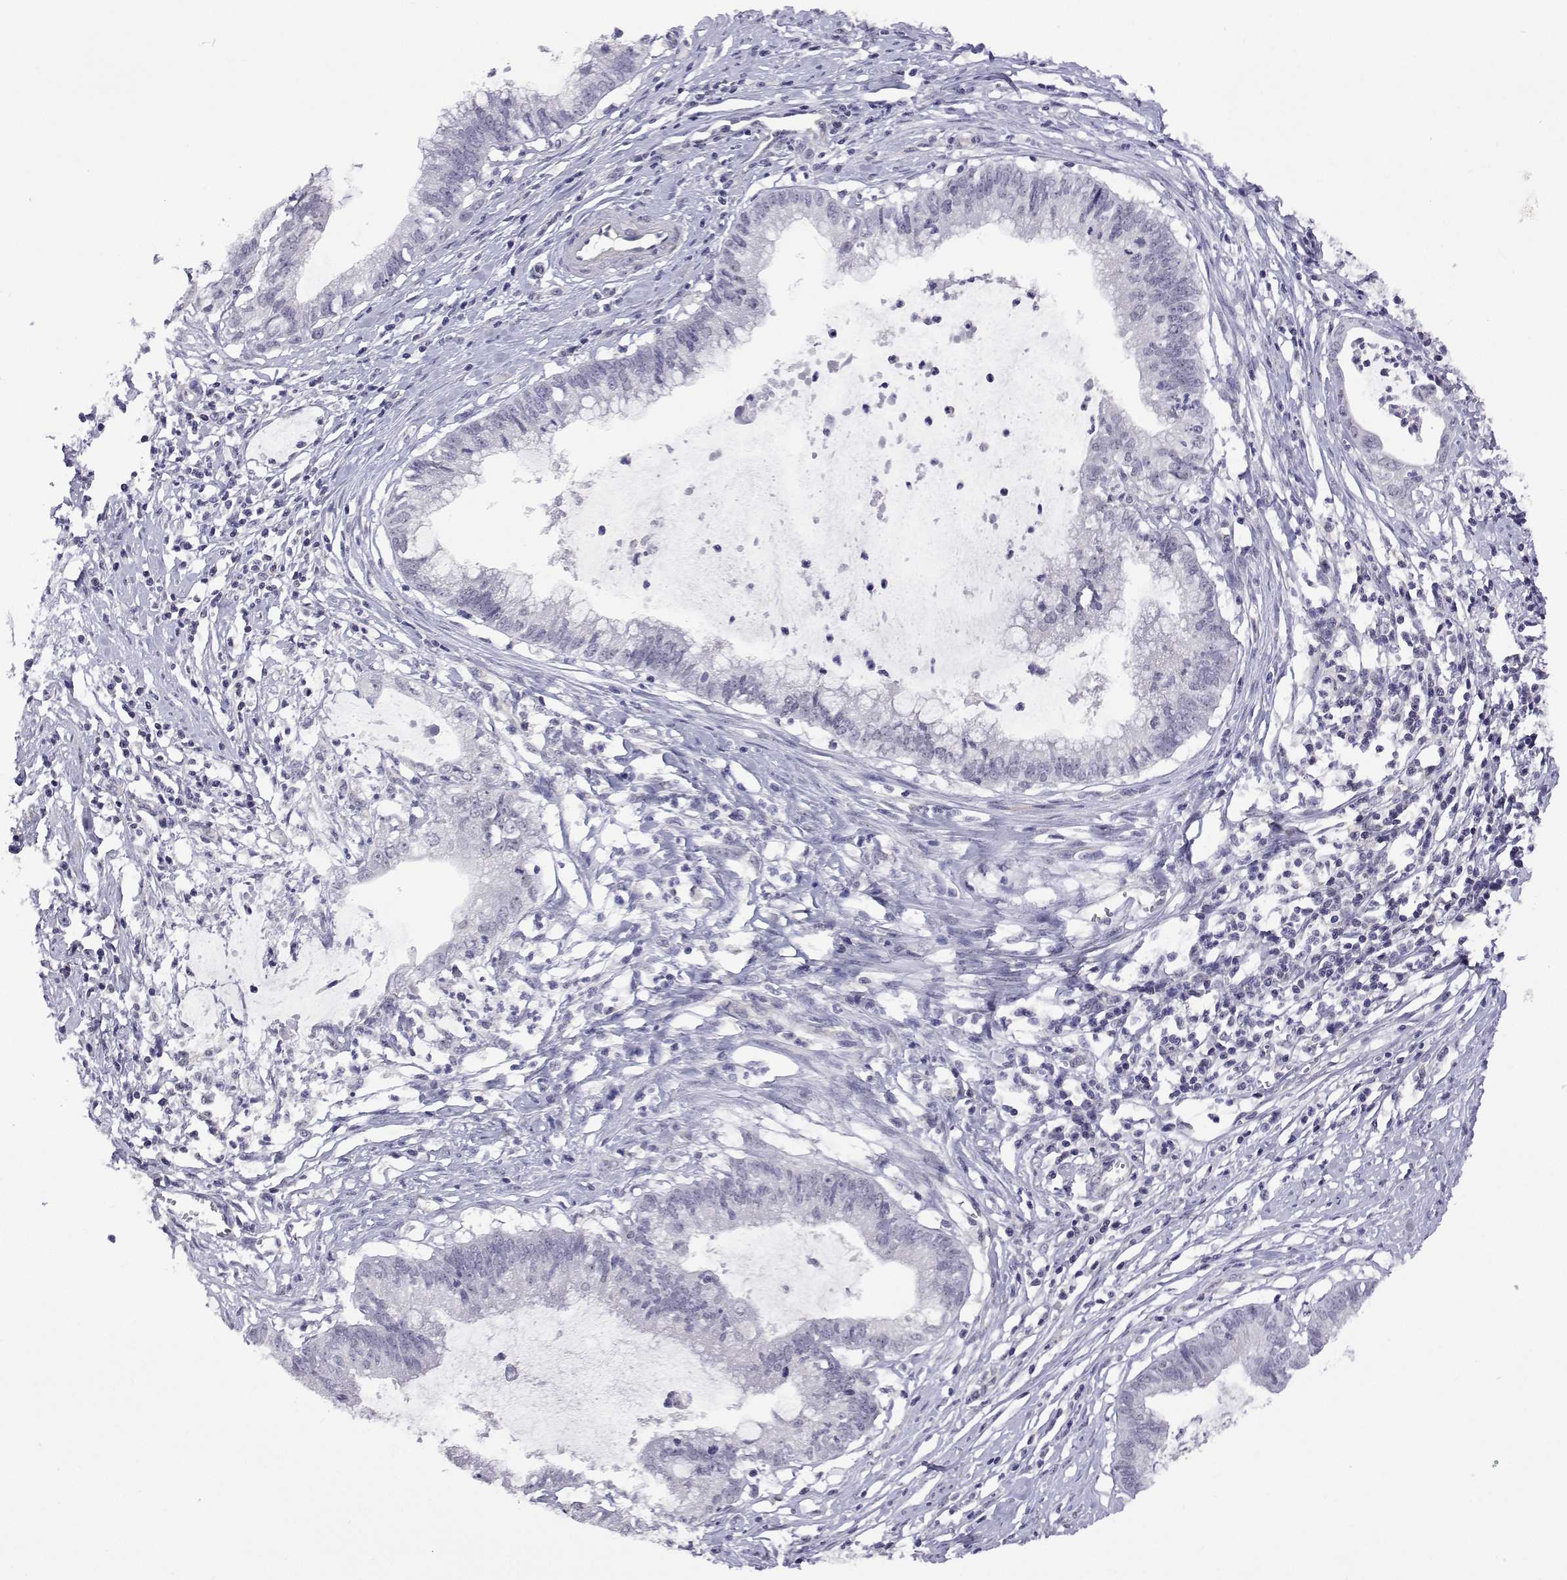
{"staining": {"intensity": "negative", "quantity": "none", "location": "none"}, "tissue": "cervical cancer", "cell_type": "Tumor cells", "image_type": "cancer", "snomed": [{"axis": "morphology", "description": "Normal tissue, NOS"}, {"axis": "morphology", "description": "Adenocarcinoma, NOS"}, {"axis": "topography", "description": "Cervix"}], "caption": "Immunohistochemistry histopathology image of neoplastic tissue: human cervical cancer (adenocarcinoma) stained with DAB (3,3'-diaminobenzidine) demonstrates no significant protein staining in tumor cells. (Stains: DAB immunohistochemistry (IHC) with hematoxylin counter stain, Microscopy: brightfield microscopy at high magnification).", "gene": "NHP2", "patient": {"sex": "female", "age": 38}}